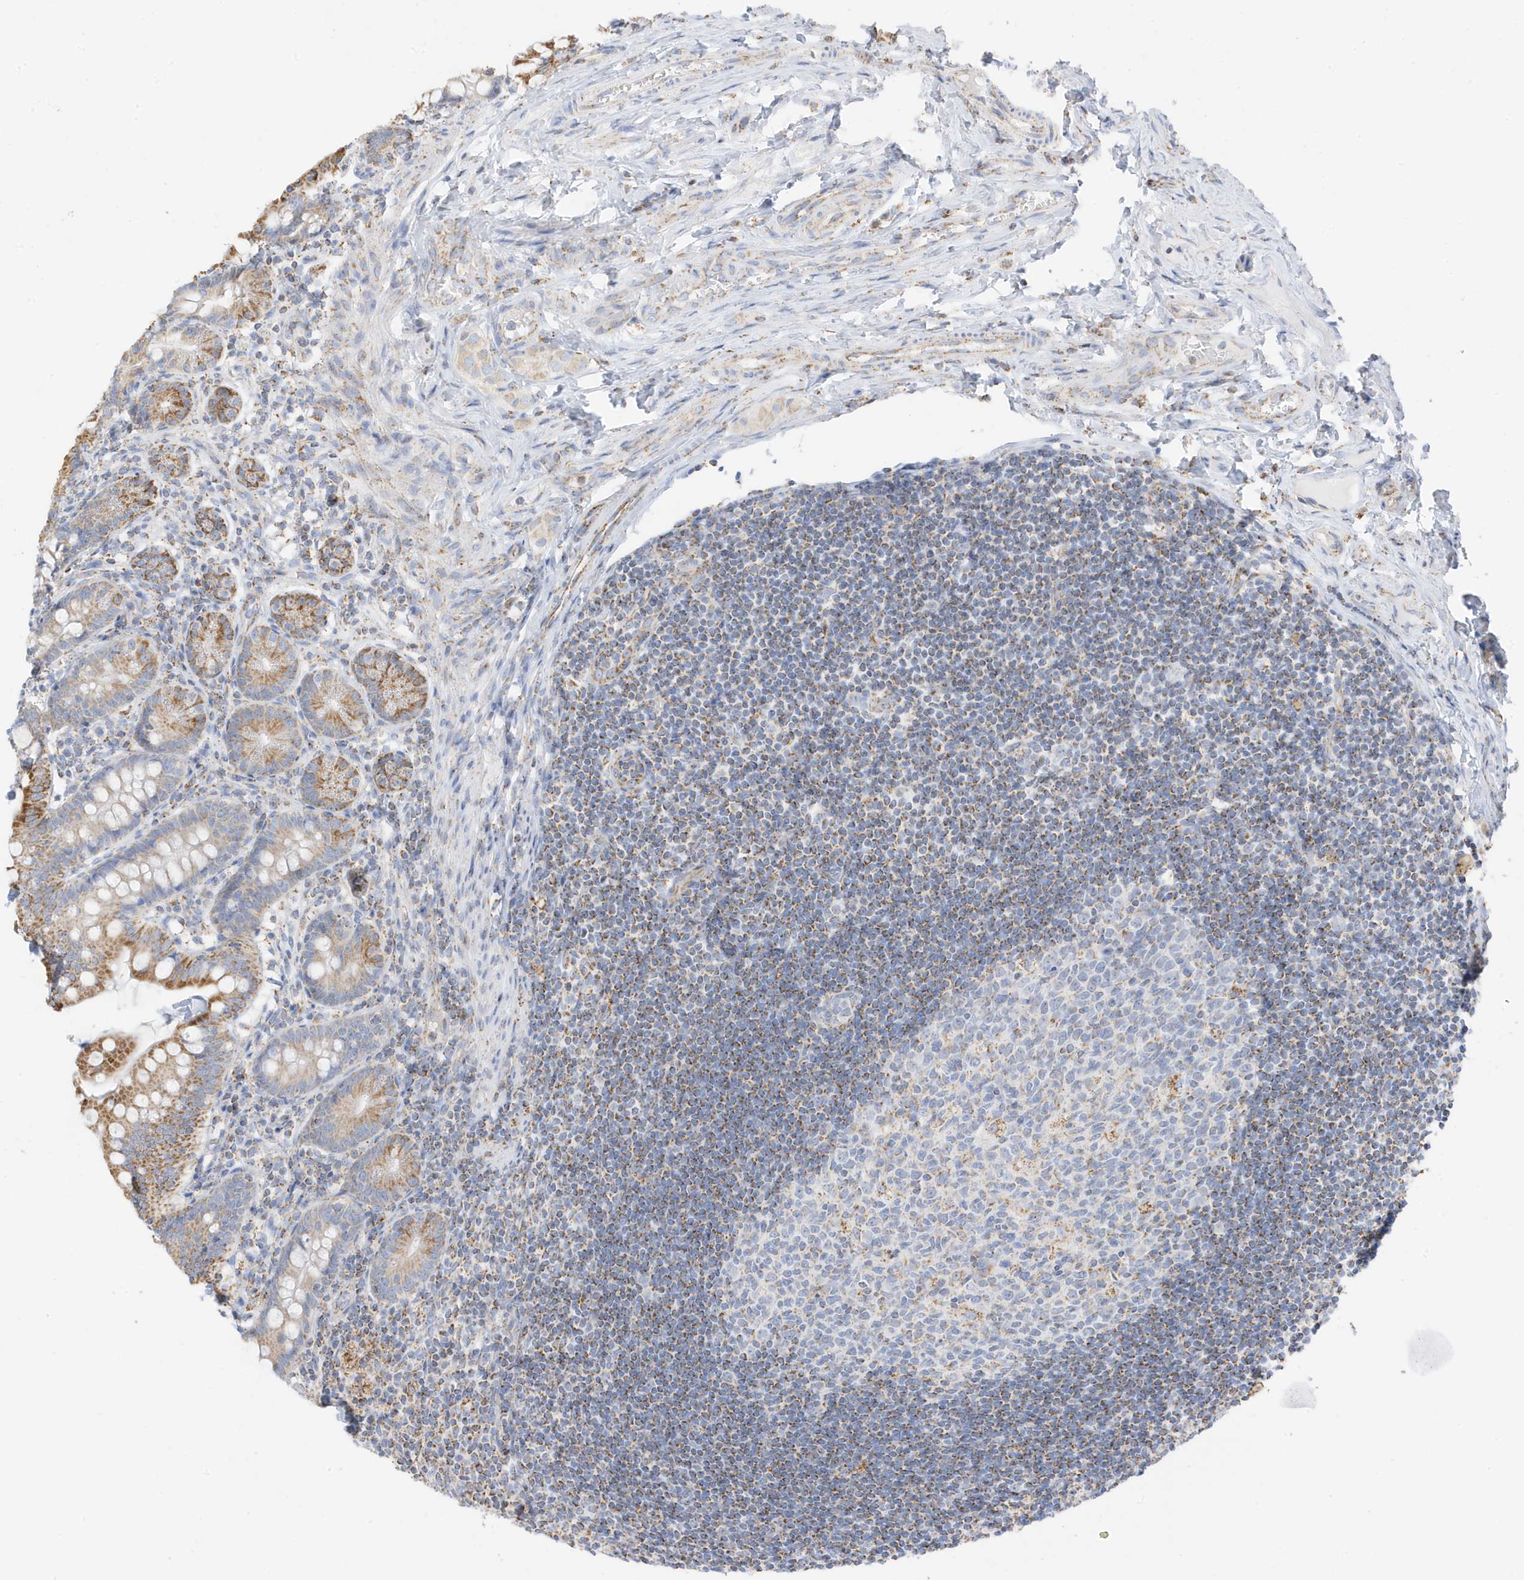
{"staining": {"intensity": "strong", "quantity": ">75%", "location": "cytoplasmic/membranous"}, "tissue": "small intestine", "cell_type": "Glandular cells", "image_type": "normal", "snomed": [{"axis": "morphology", "description": "Normal tissue, NOS"}, {"axis": "topography", "description": "Small intestine"}], "caption": "Small intestine stained with immunohistochemistry (IHC) demonstrates strong cytoplasmic/membranous positivity in approximately >75% of glandular cells. The staining is performed using DAB brown chromogen to label protein expression. The nuclei are counter-stained blue using hematoxylin.", "gene": "CAPN13", "patient": {"sex": "male", "age": 7}}